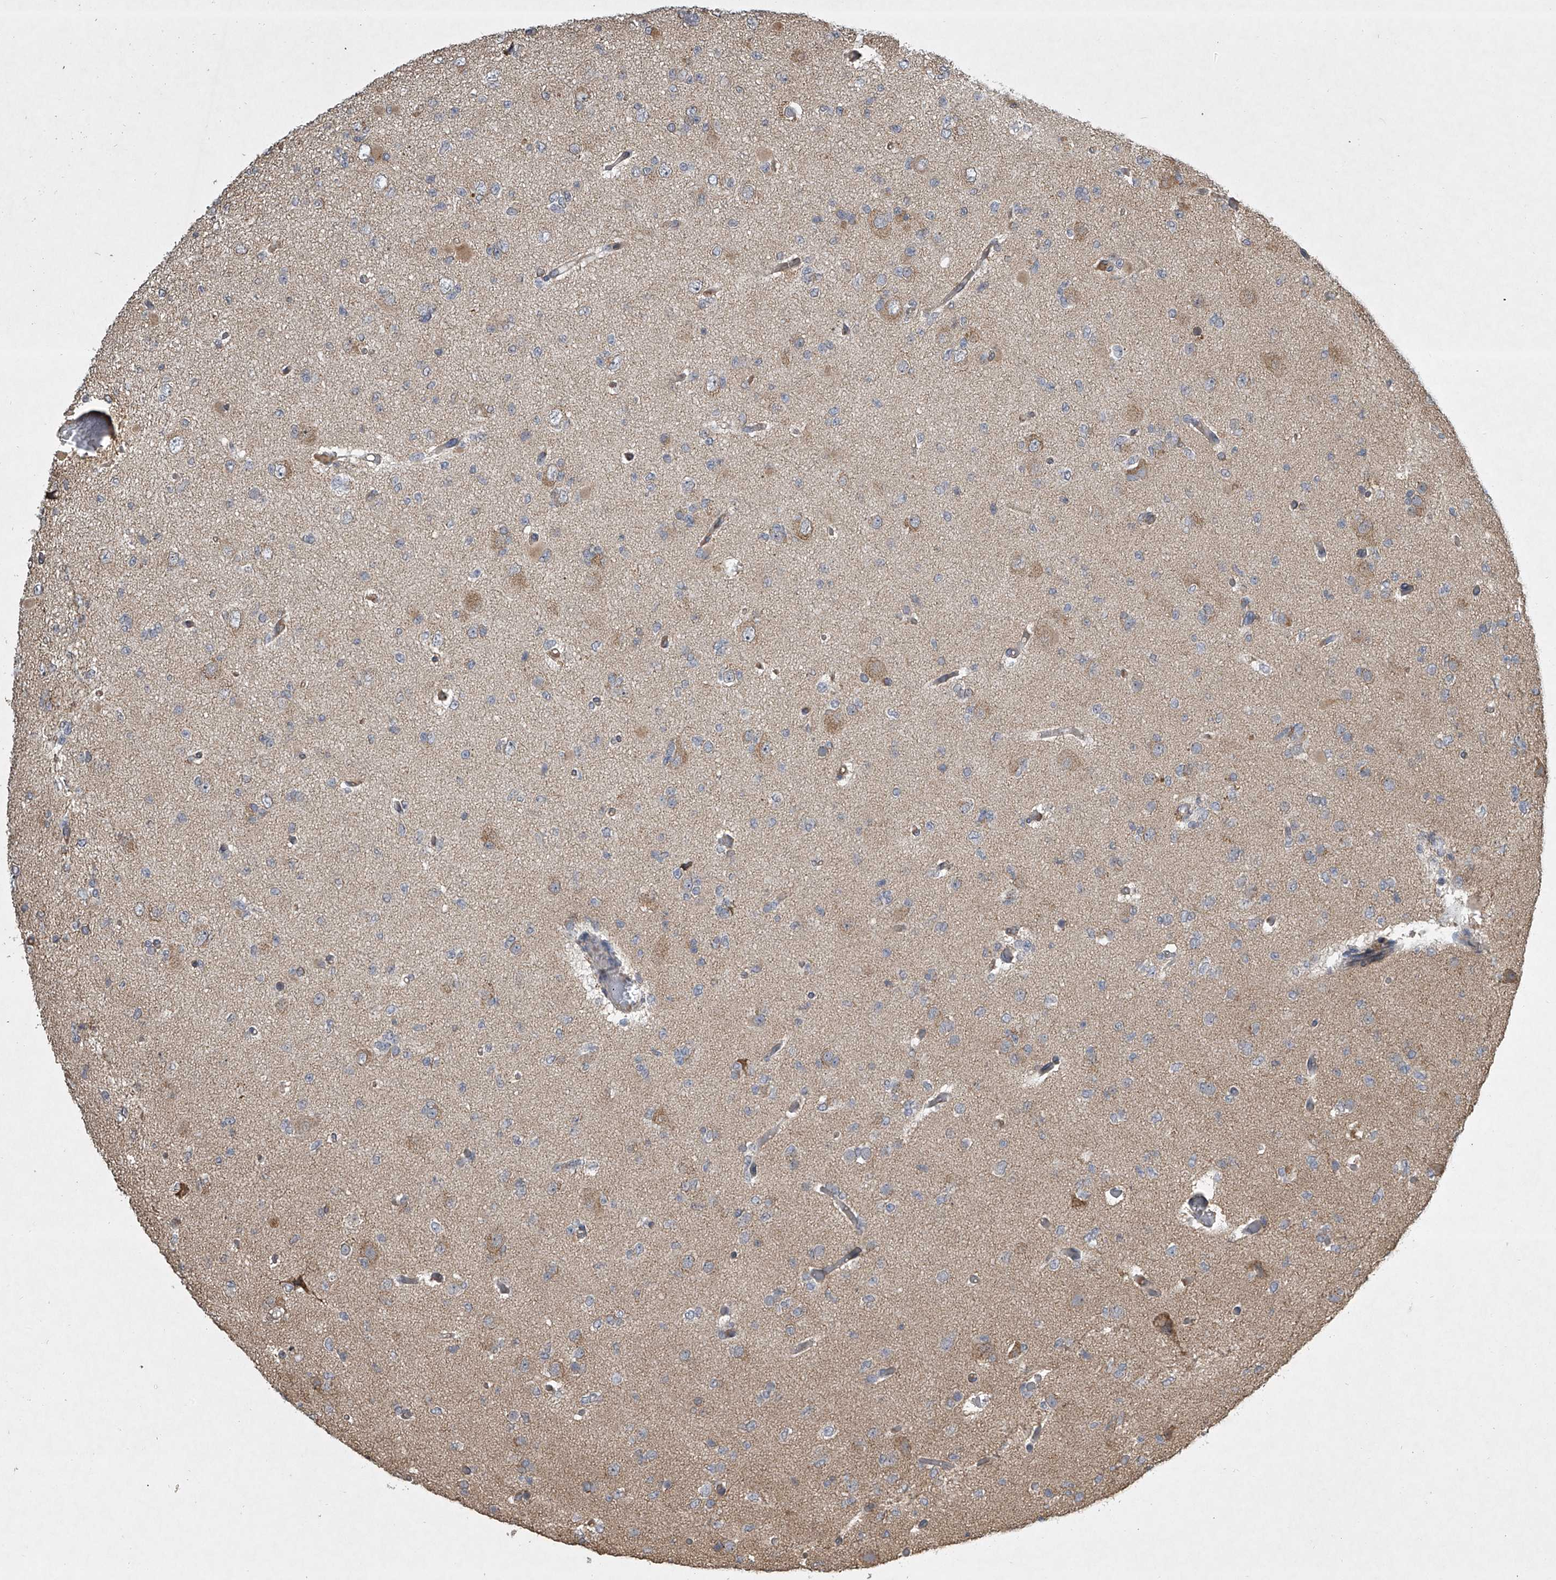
{"staining": {"intensity": "weak", "quantity": "<25%", "location": "cytoplasmic/membranous"}, "tissue": "glioma", "cell_type": "Tumor cells", "image_type": "cancer", "snomed": [{"axis": "morphology", "description": "Glioma, malignant, Low grade"}, {"axis": "topography", "description": "Brain"}], "caption": "Immunohistochemistry micrograph of human malignant glioma (low-grade) stained for a protein (brown), which reveals no expression in tumor cells.", "gene": "NFS1", "patient": {"sex": "female", "age": 22}}